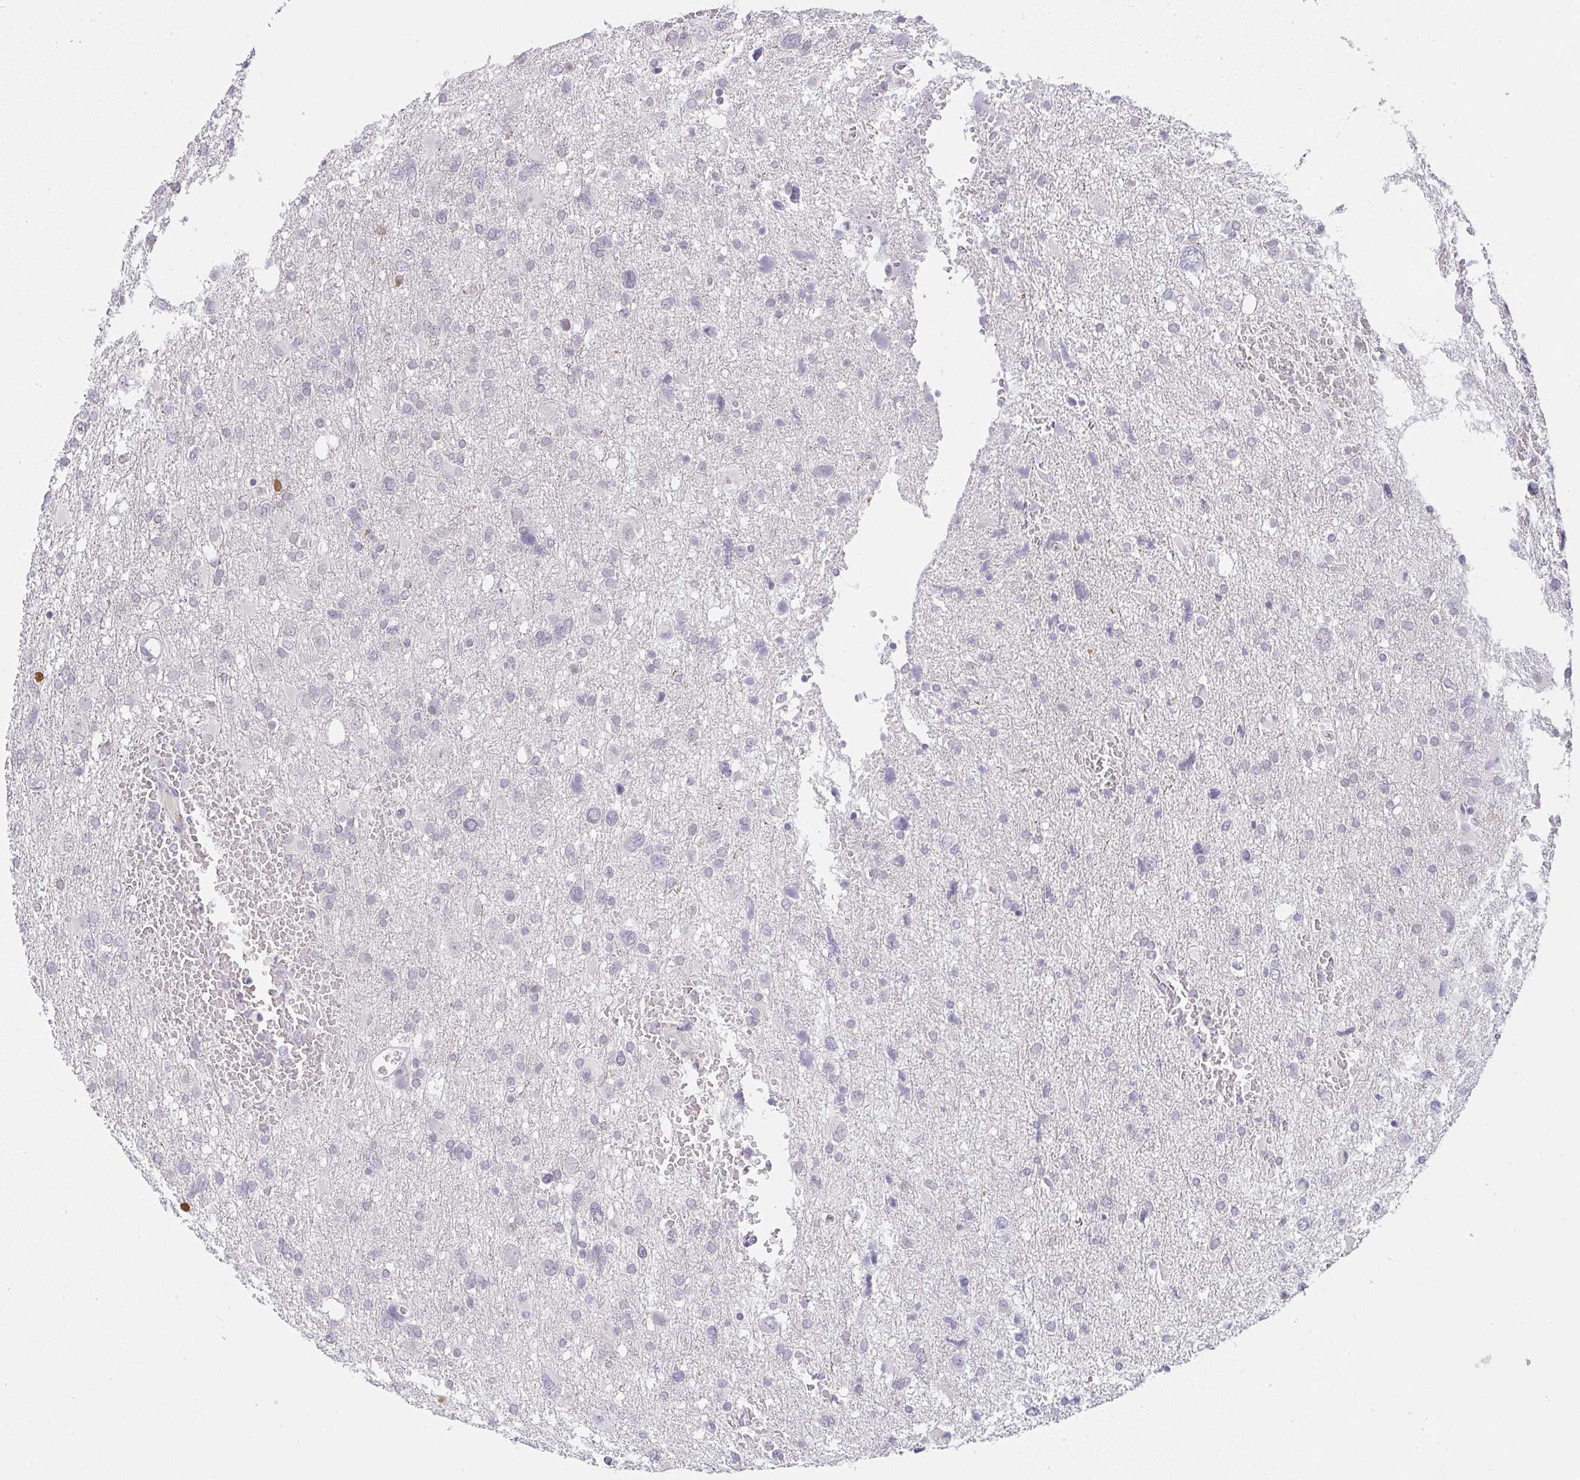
{"staining": {"intensity": "negative", "quantity": "none", "location": "none"}, "tissue": "glioma", "cell_type": "Tumor cells", "image_type": "cancer", "snomed": [{"axis": "morphology", "description": "Glioma, malignant, High grade"}, {"axis": "topography", "description": "Brain"}], "caption": "An immunohistochemistry photomicrograph of glioma is shown. There is no staining in tumor cells of glioma.", "gene": "CACNA1S", "patient": {"sex": "male", "age": 61}}